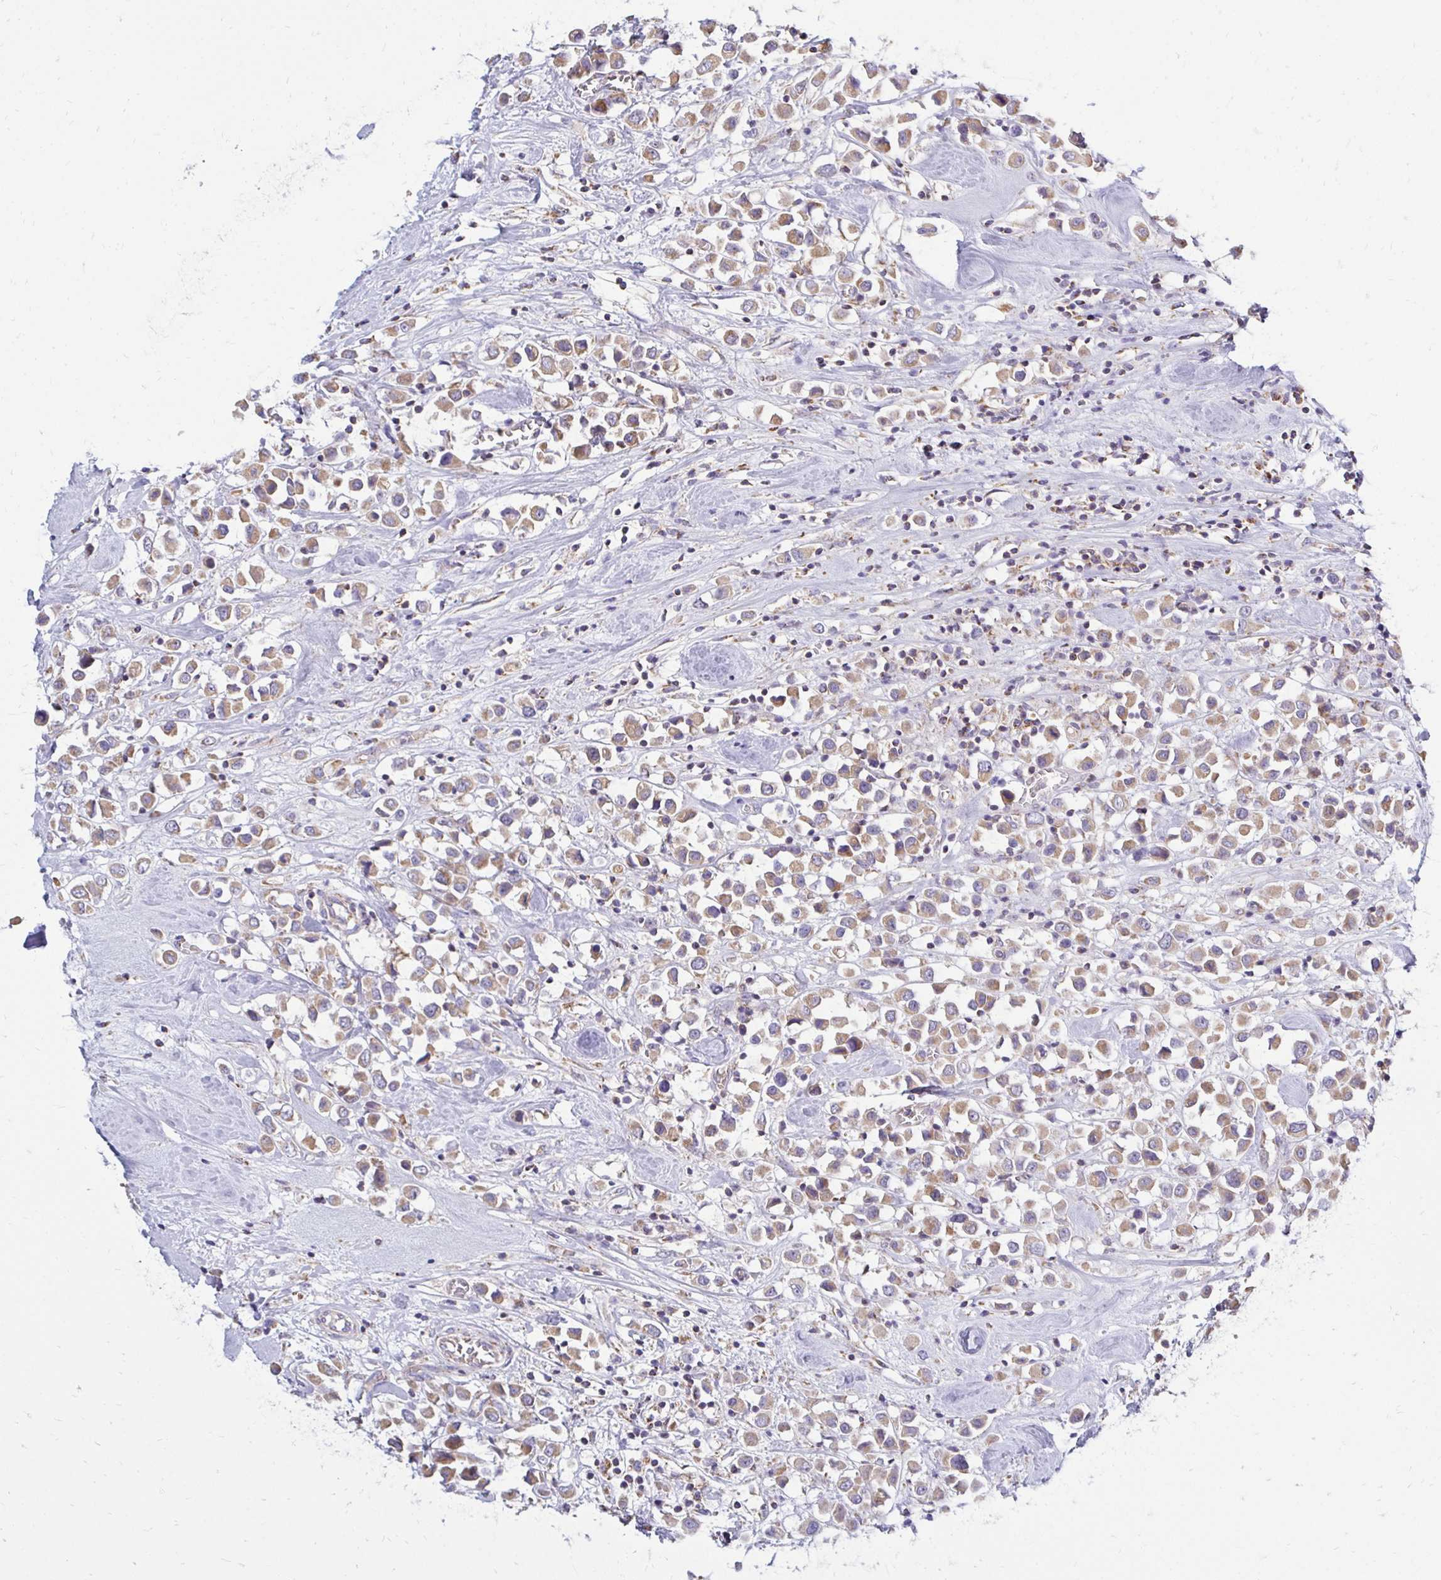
{"staining": {"intensity": "weak", "quantity": ">75%", "location": "cytoplasmic/membranous"}, "tissue": "breast cancer", "cell_type": "Tumor cells", "image_type": "cancer", "snomed": [{"axis": "morphology", "description": "Duct carcinoma"}, {"axis": "topography", "description": "Breast"}], "caption": "IHC (DAB (3,3'-diaminobenzidine)) staining of human intraductal carcinoma (breast) displays weak cytoplasmic/membranous protein positivity in approximately >75% of tumor cells.", "gene": "OR10R2", "patient": {"sex": "female", "age": 61}}